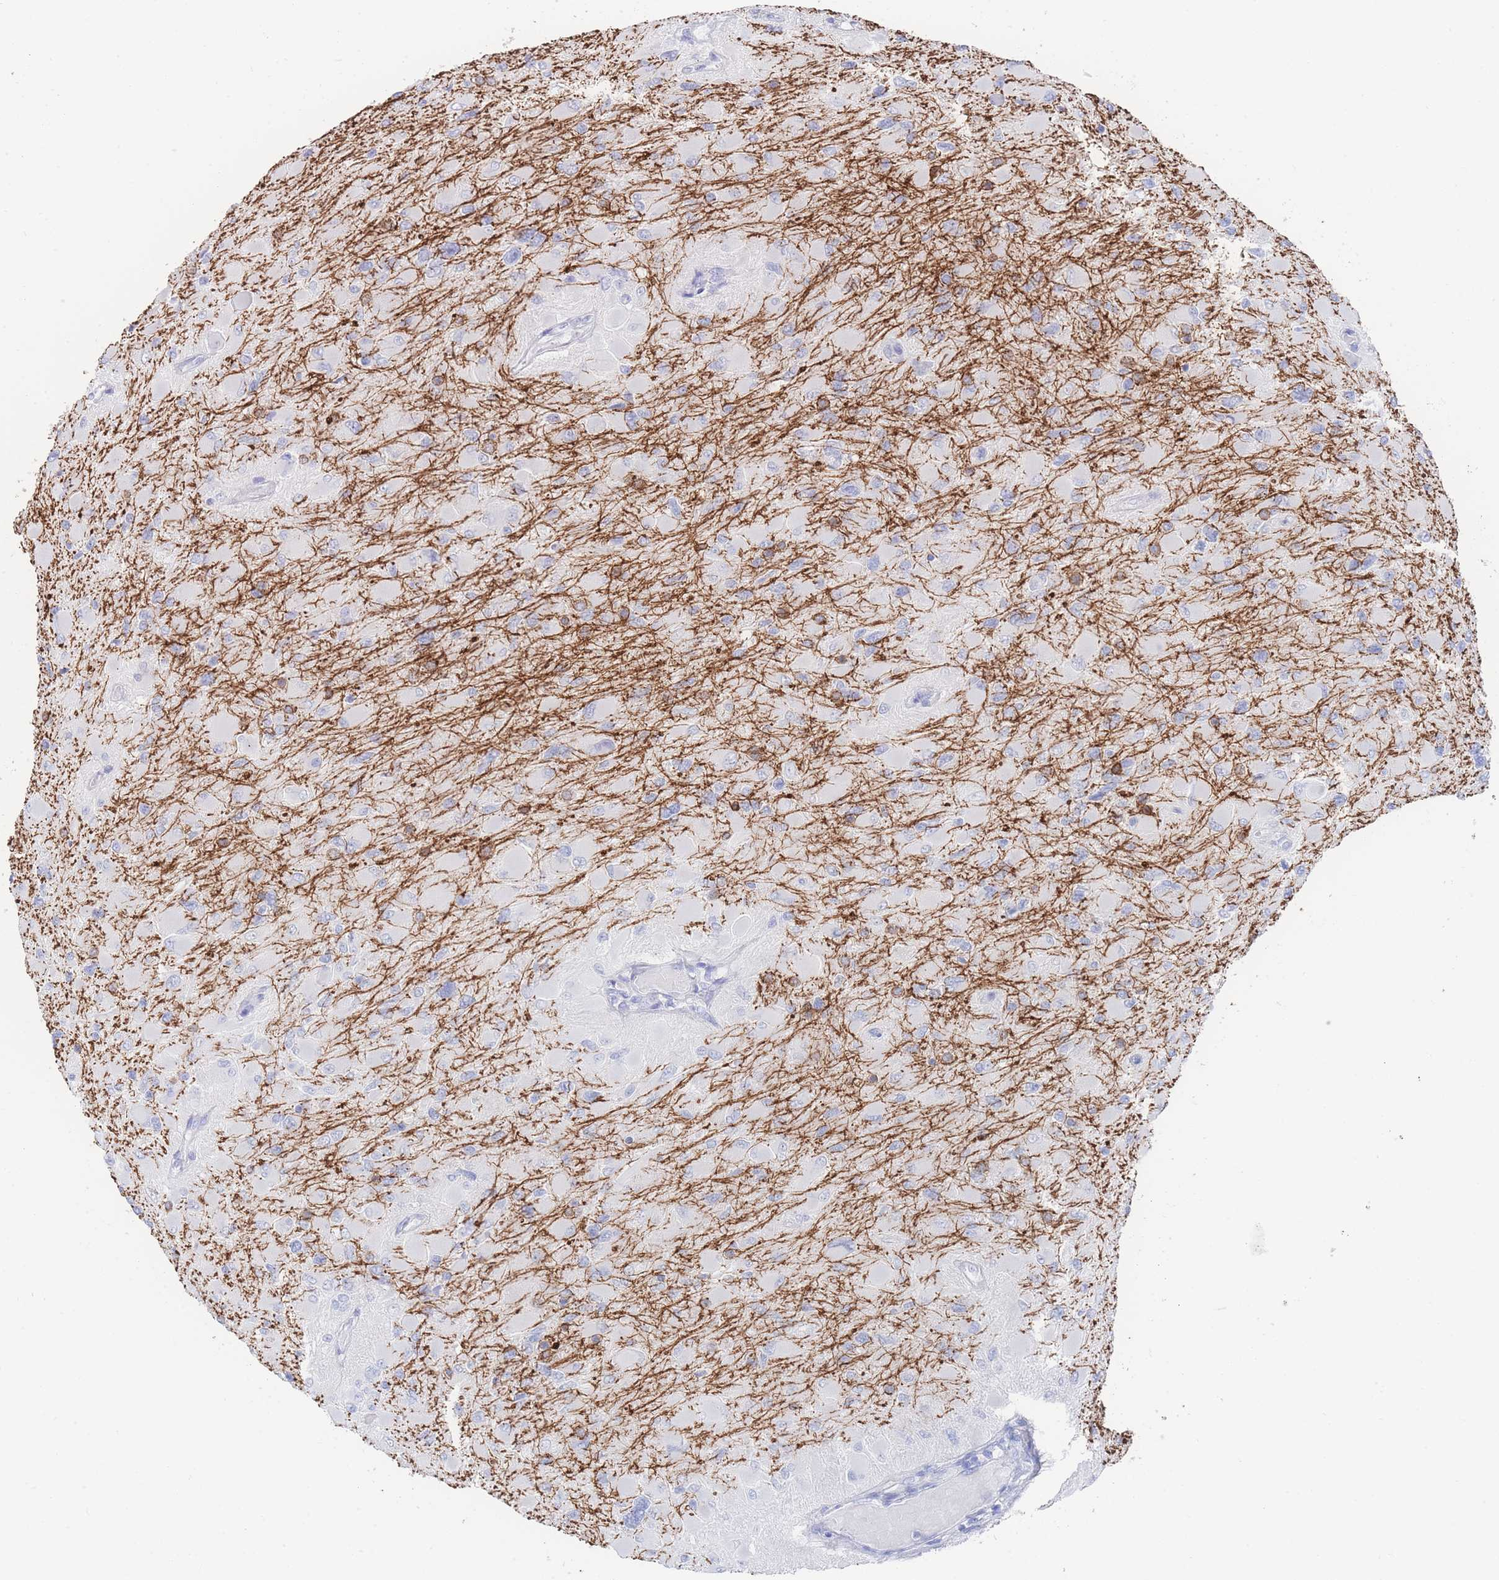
{"staining": {"intensity": "negative", "quantity": "none", "location": "none"}, "tissue": "glioma", "cell_type": "Tumor cells", "image_type": "cancer", "snomed": [{"axis": "morphology", "description": "Glioma, malignant, High grade"}, {"axis": "topography", "description": "Cerebral cortex"}], "caption": "This is an immunohistochemistry (IHC) photomicrograph of malignant glioma (high-grade). There is no positivity in tumor cells.", "gene": "LRRC37A", "patient": {"sex": "female", "age": 36}}